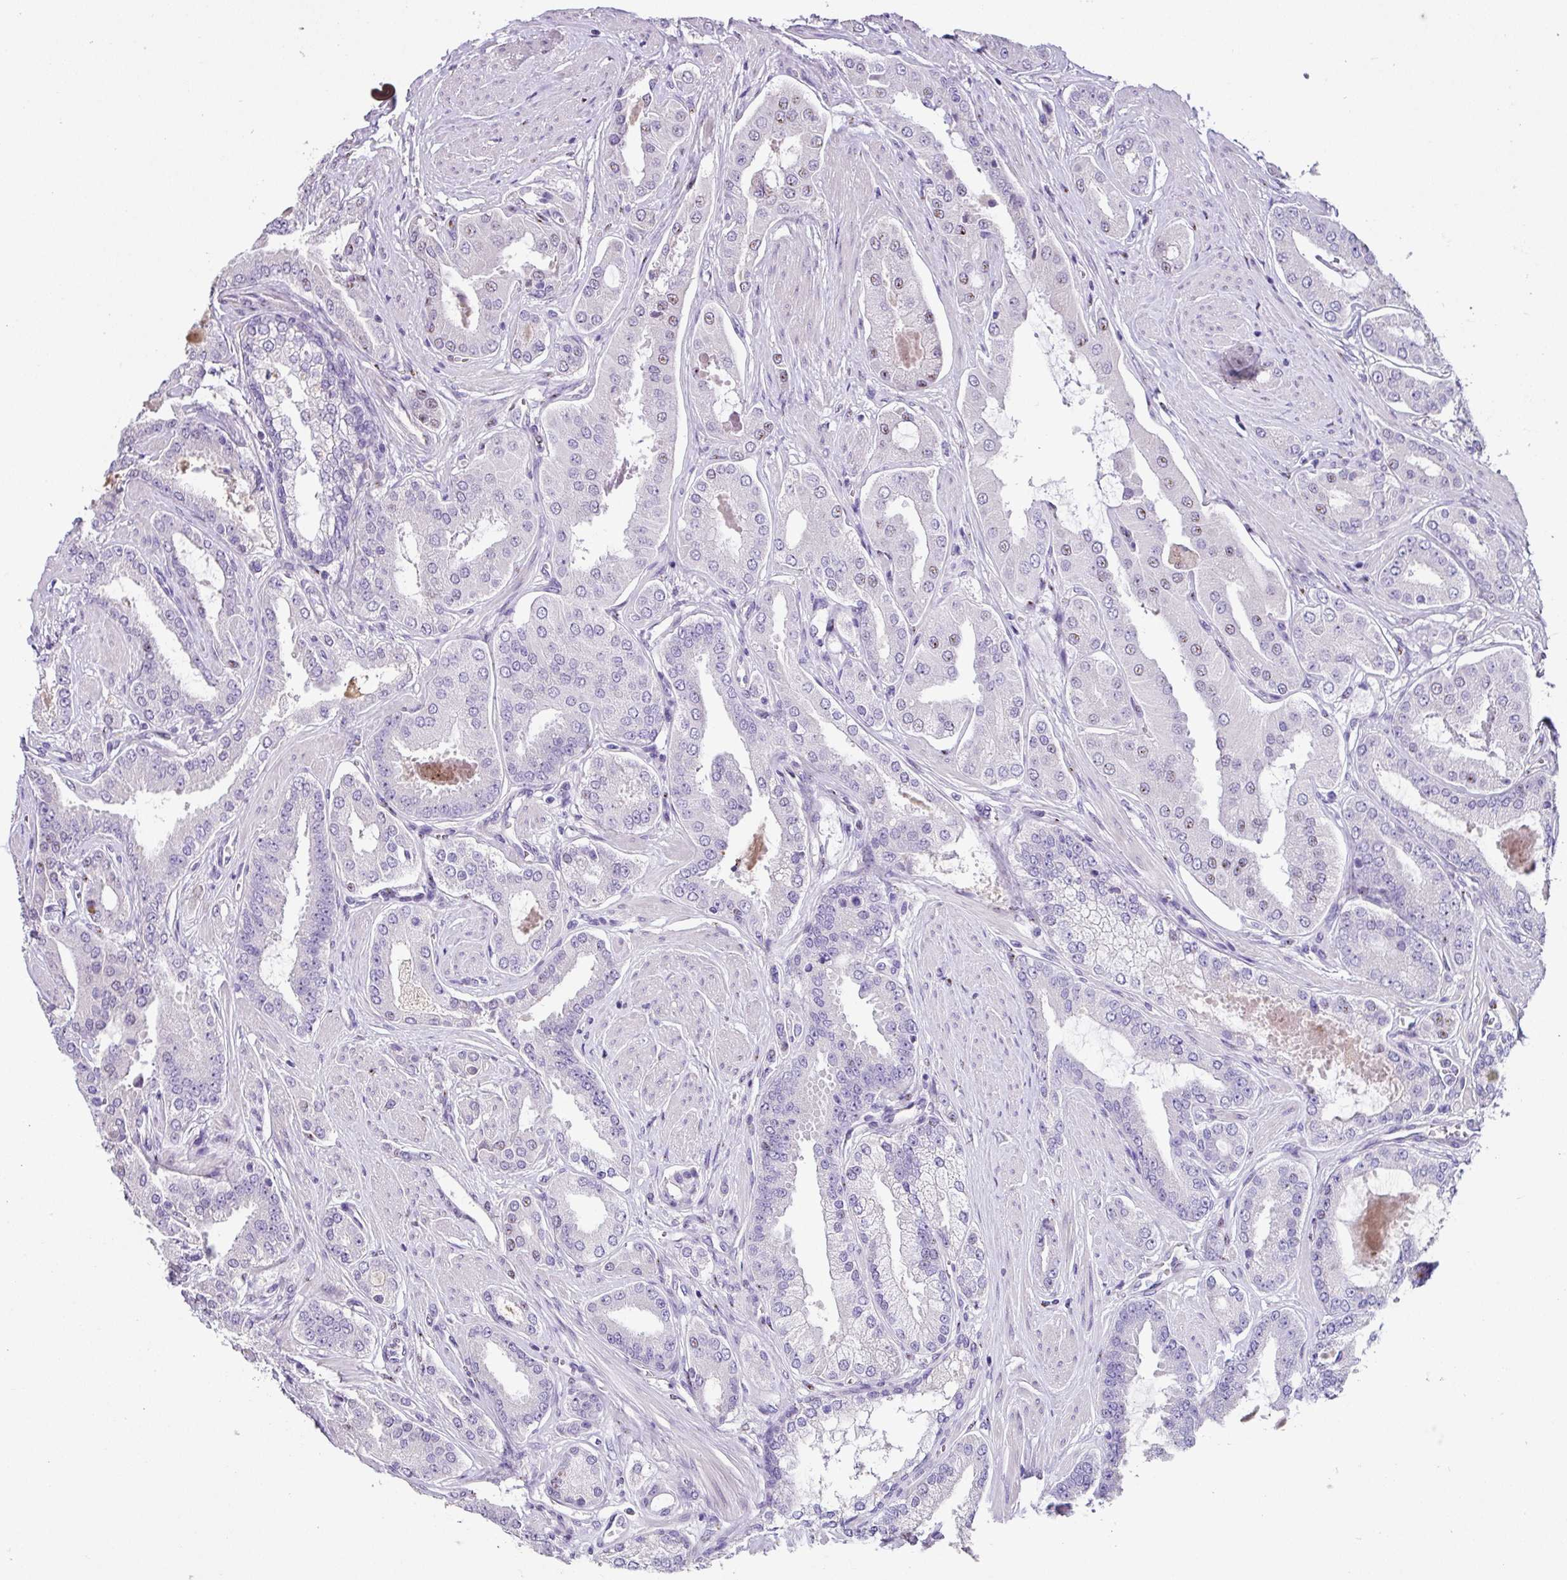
{"staining": {"intensity": "weak", "quantity": "<25%", "location": "nuclear"}, "tissue": "prostate cancer", "cell_type": "Tumor cells", "image_type": "cancer", "snomed": [{"axis": "morphology", "description": "Adenocarcinoma, Low grade"}, {"axis": "topography", "description": "Prostate"}], "caption": "Histopathology image shows no significant protein expression in tumor cells of prostate cancer (low-grade adenocarcinoma).", "gene": "ZG16", "patient": {"sex": "male", "age": 42}}